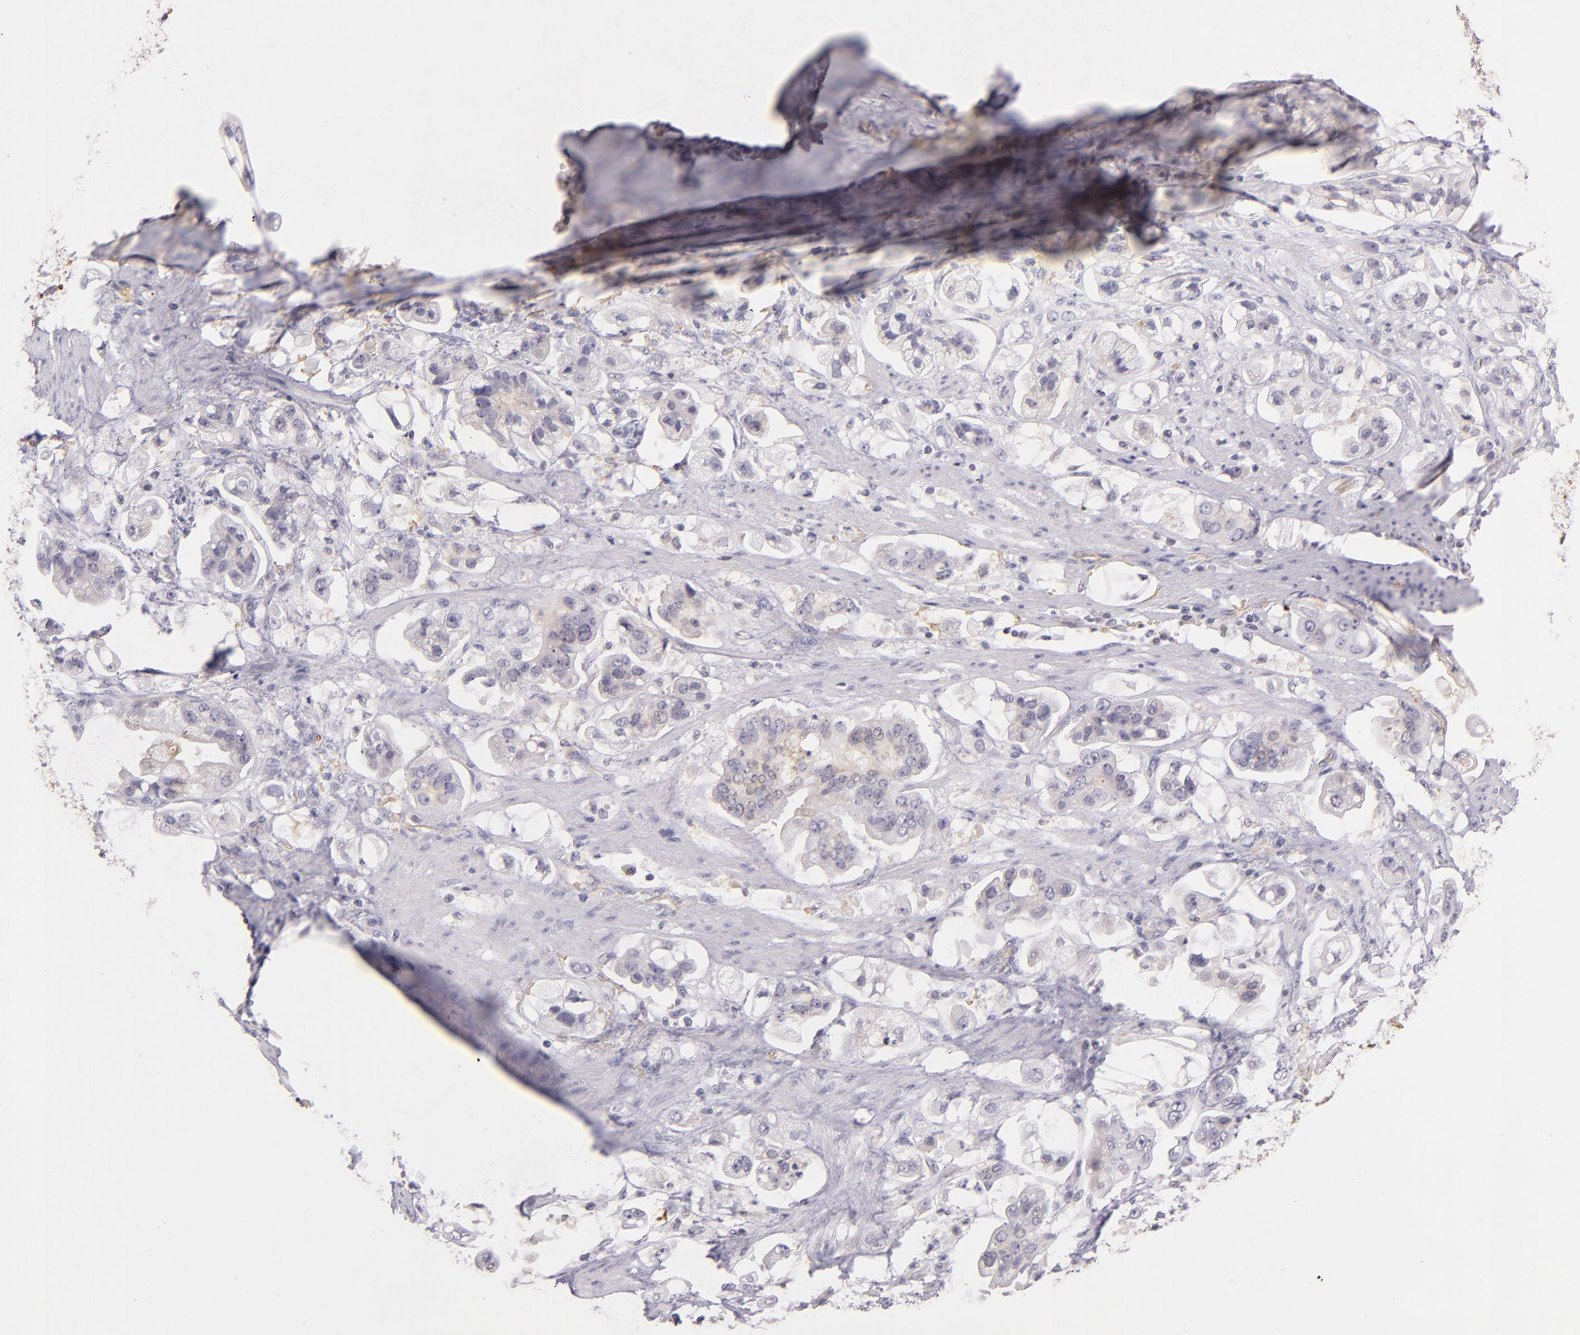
{"staining": {"intensity": "weak", "quantity": "<25%", "location": "cytoplasmic/membranous"}, "tissue": "stomach cancer", "cell_type": "Tumor cells", "image_type": "cancer", "snomed": [{"axis": "morphology", "description": "Adenocarcinoma, NOS"}, {"axis": "topography", "description": "Stomach"}], "caption": "IHC image of human stomach cancer stained for a protein (brown), which exhibits no positivity in tumor cells.", "gene": "SERPINC1", "patient": {"sex": "male", "age": 62}}